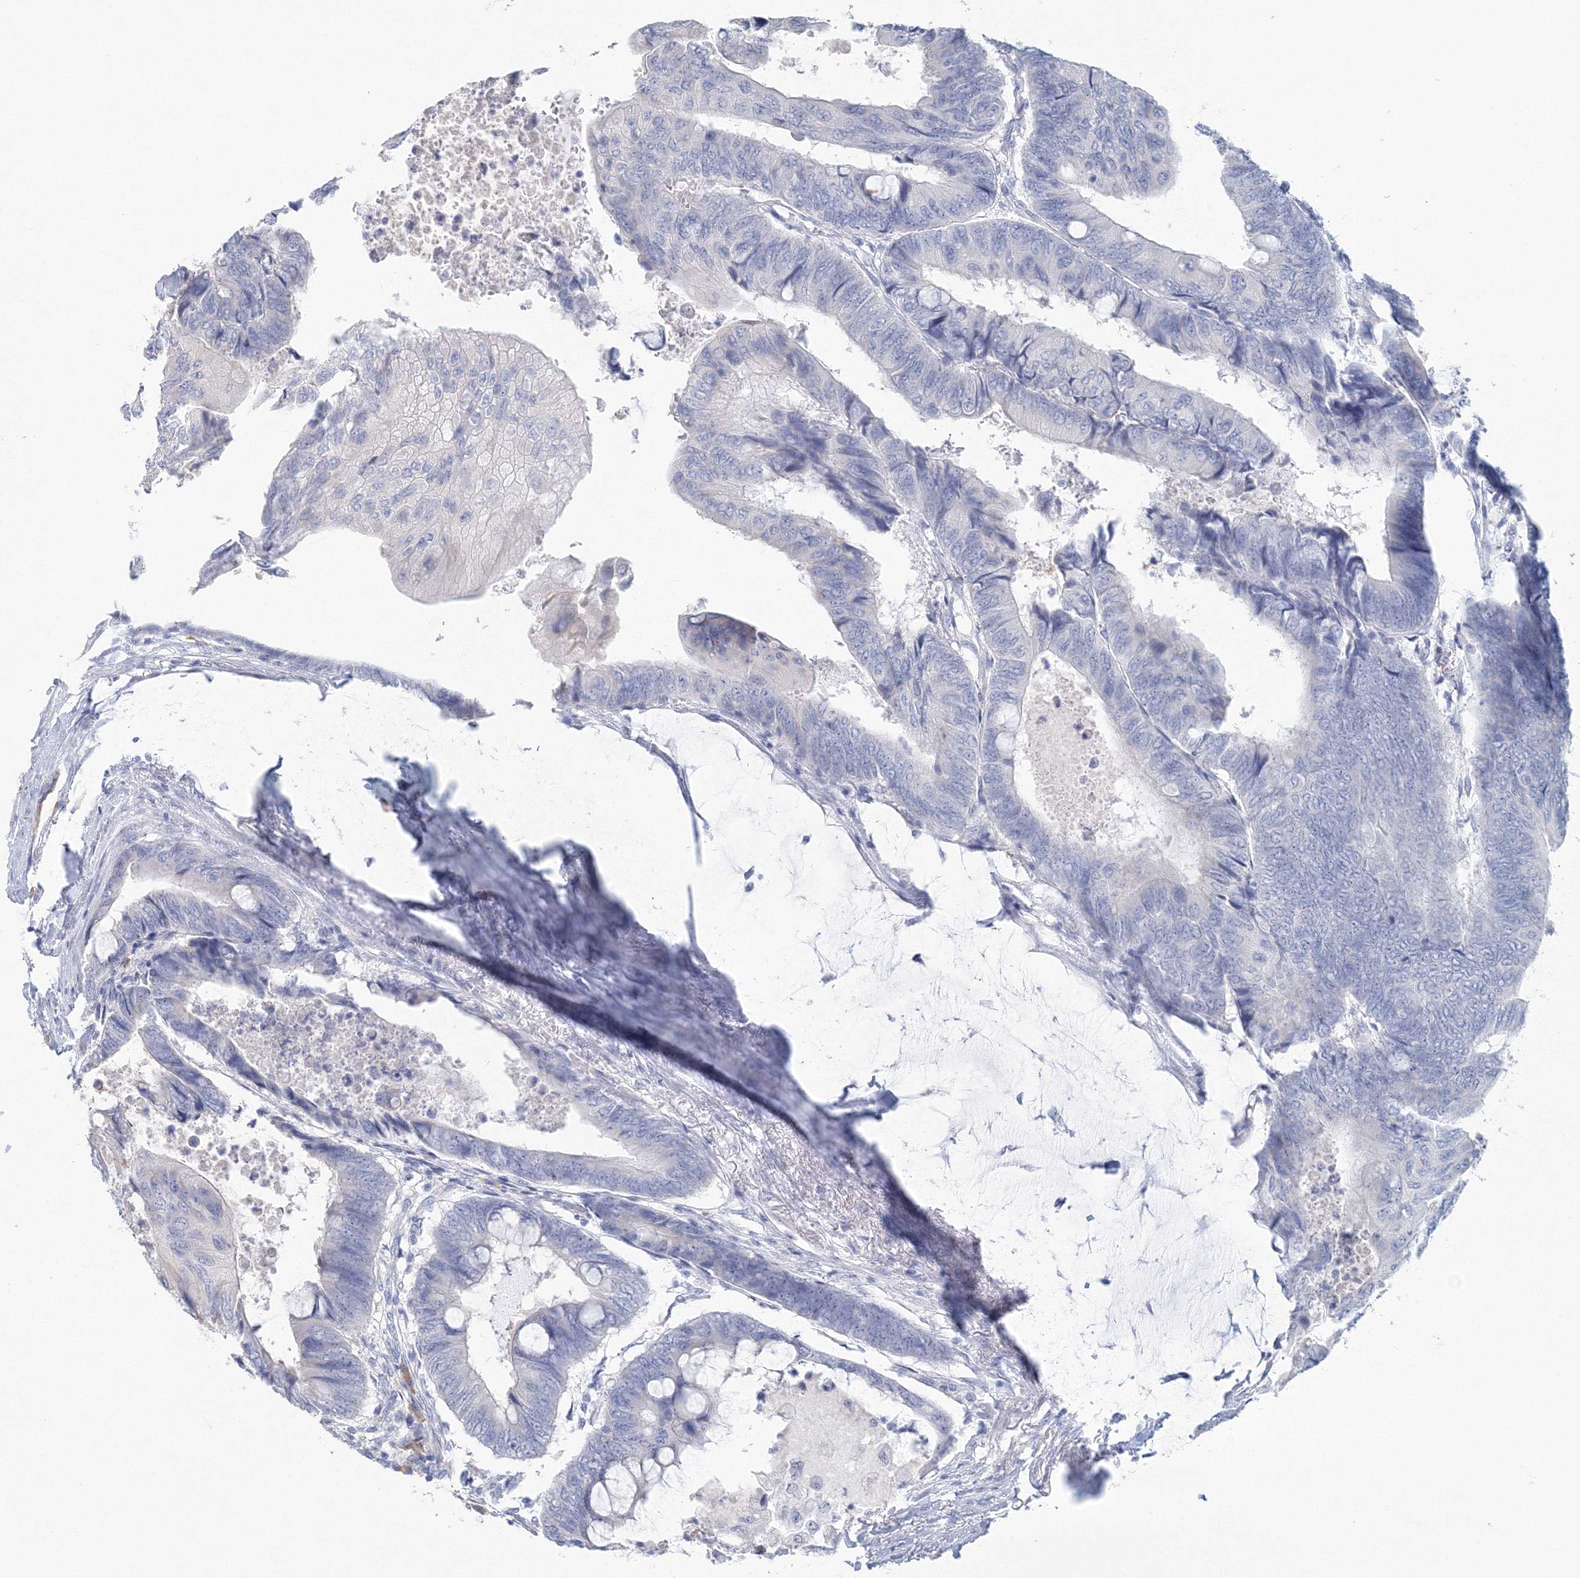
{"staining": {"intensity": "negative", "quantity": "none", "location": "none"}, "tissue": "colorectal cancer", "cell_type": "Tumor cells", "image_type": "cancer", "snomed": [{"axis": "morphology", "description": "Normal tissue, NOS"}, {"axis": "morphology", "description": "Adenocarcinoma, NOS"}, {"axis": "topography", "description": "Rectum"}, {"axis": "topography", "description": "Peripheral nerve tissue"}], "caption": "A histopathology image of colorectal cancer (adenocarcinoma) stained for a protein exhibits no brown staining in tumor cells. (DAB (3,3'-diaminobenzidine) immunohistochemistry (IHC) with hematoxylin counter stain).", "gene": "VSIG1", "patient": {"sex": "male", "age": 92}}